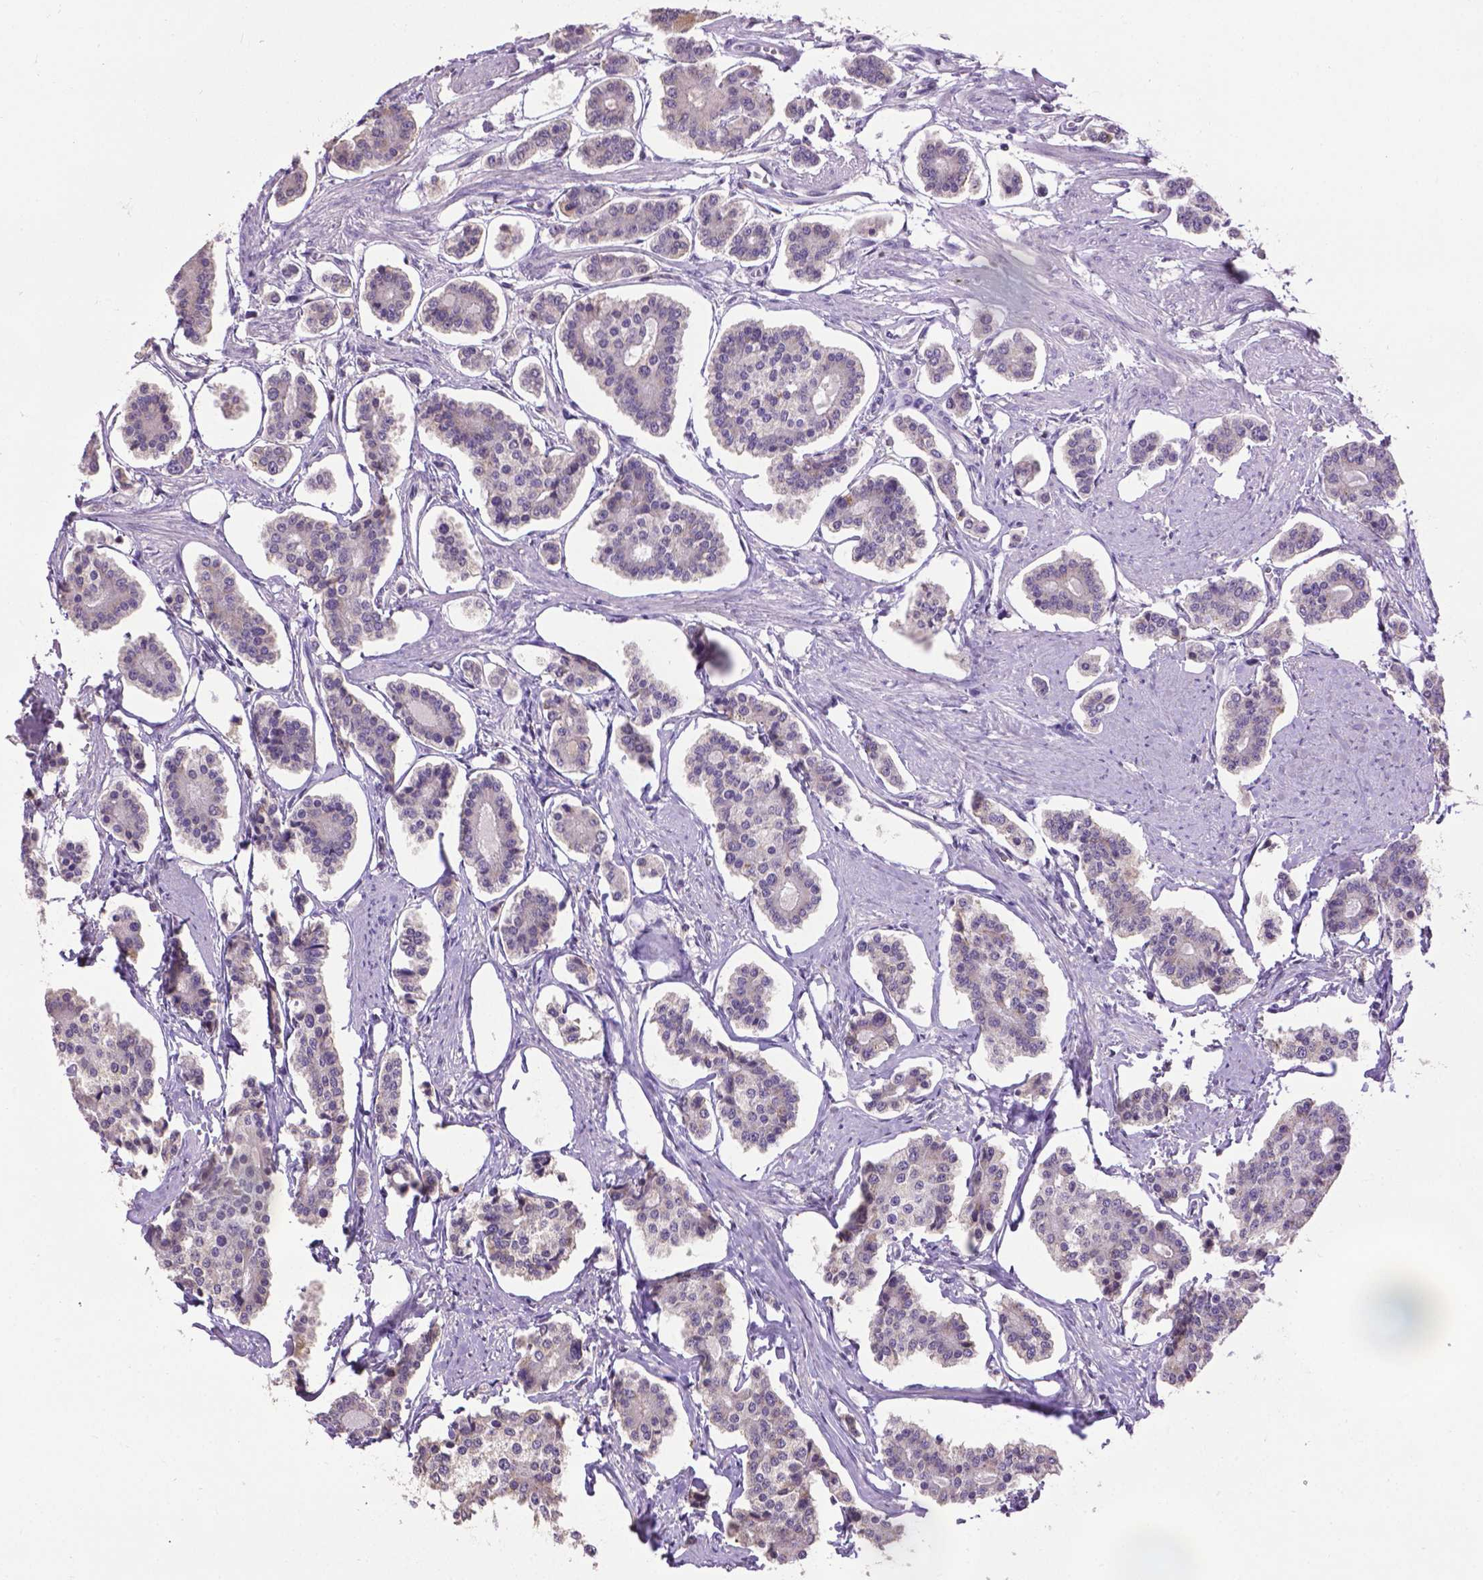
{"staining": {"intensity": "negative", "quantity": "none", "location": "none"}, "tissue": "carcinoid", "cell_type": "Tumor cells", "image_type": "cancer", "snomed": [{"axis": "morphology", "description": "Carcinoid, malignant, NOS"}, {"axis": "topography", "description": "Small intestine"}], "caption": "Tumor cells show no significant staining in malignant carcinoid. (Immunohistochemistry (ihc), brightfield microscopy, high magnification).", "gene": "CPM", "patient": {"sex": "female", "age": 65}}